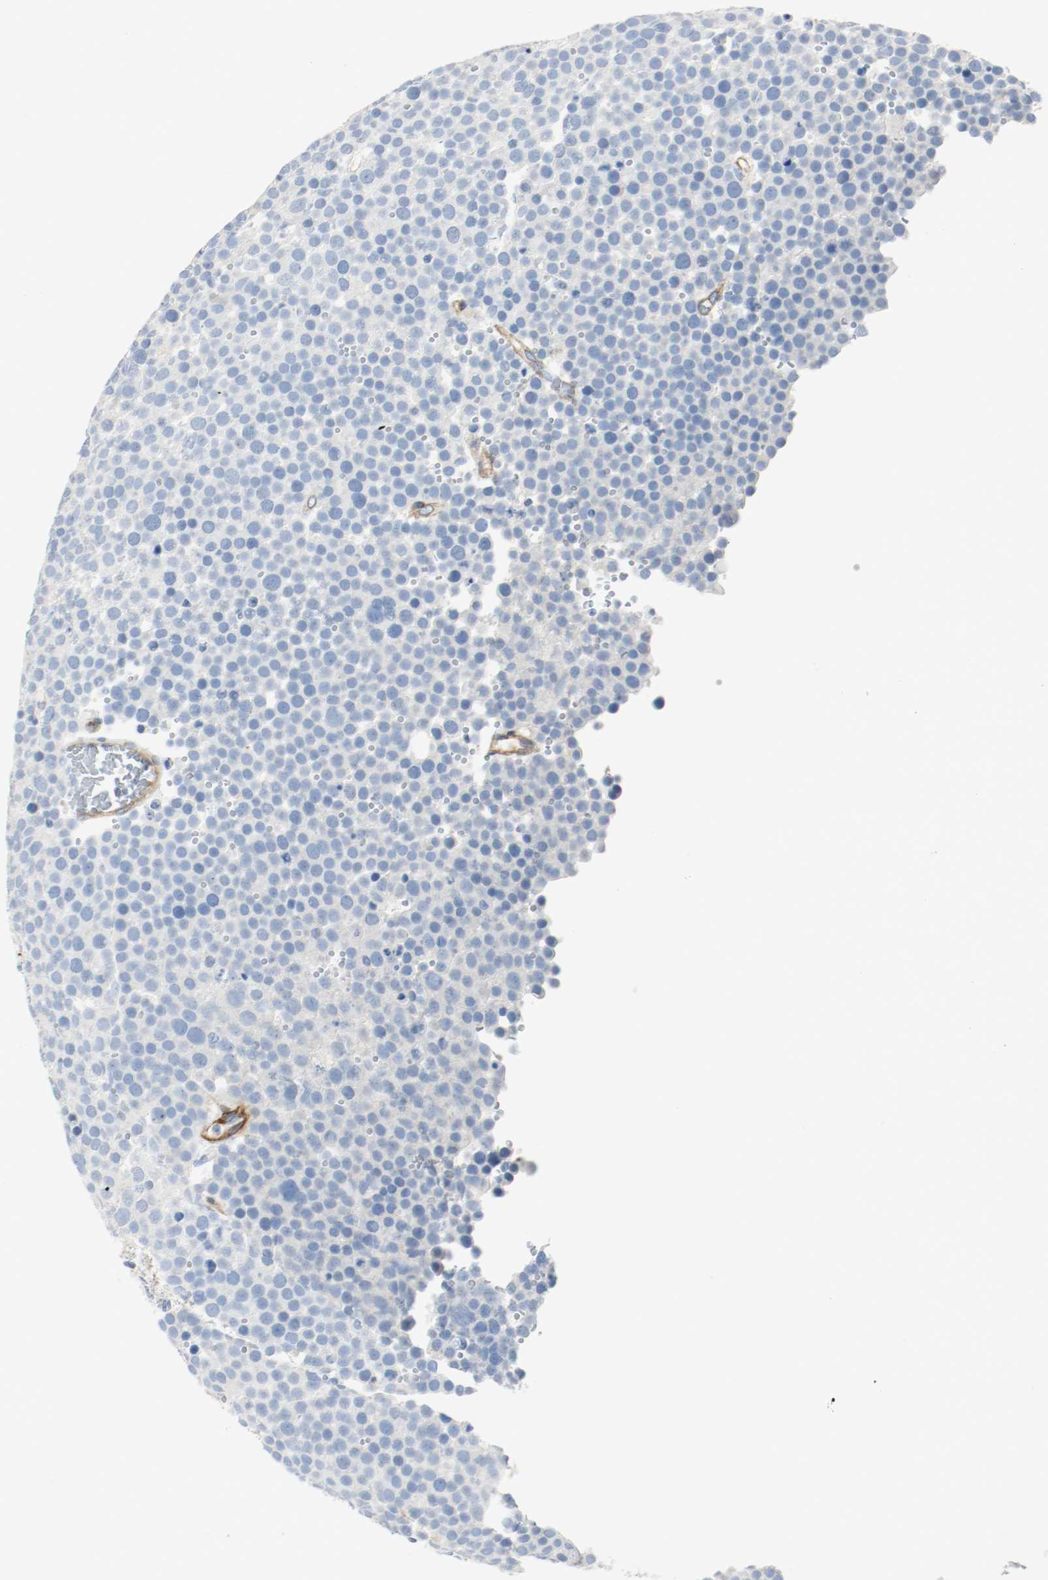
{"staining": {"intensity": "negative", "quantity": "none", "location": "none"}, "tissue": "testis cancer", "cell_type": "Tumor cells", "image_type": "cancer", "snomed": [{"axis": "morphology", "description": "Seminoma, NOS"}, {"axis": "topography", "description": "Testis"}], "caption": "Testis cancer was stained to show a protein in brown. There is no significant staining in tumor cells.", "gene": "LAMB1", "patient": {"sex": "male", "age": 71}}